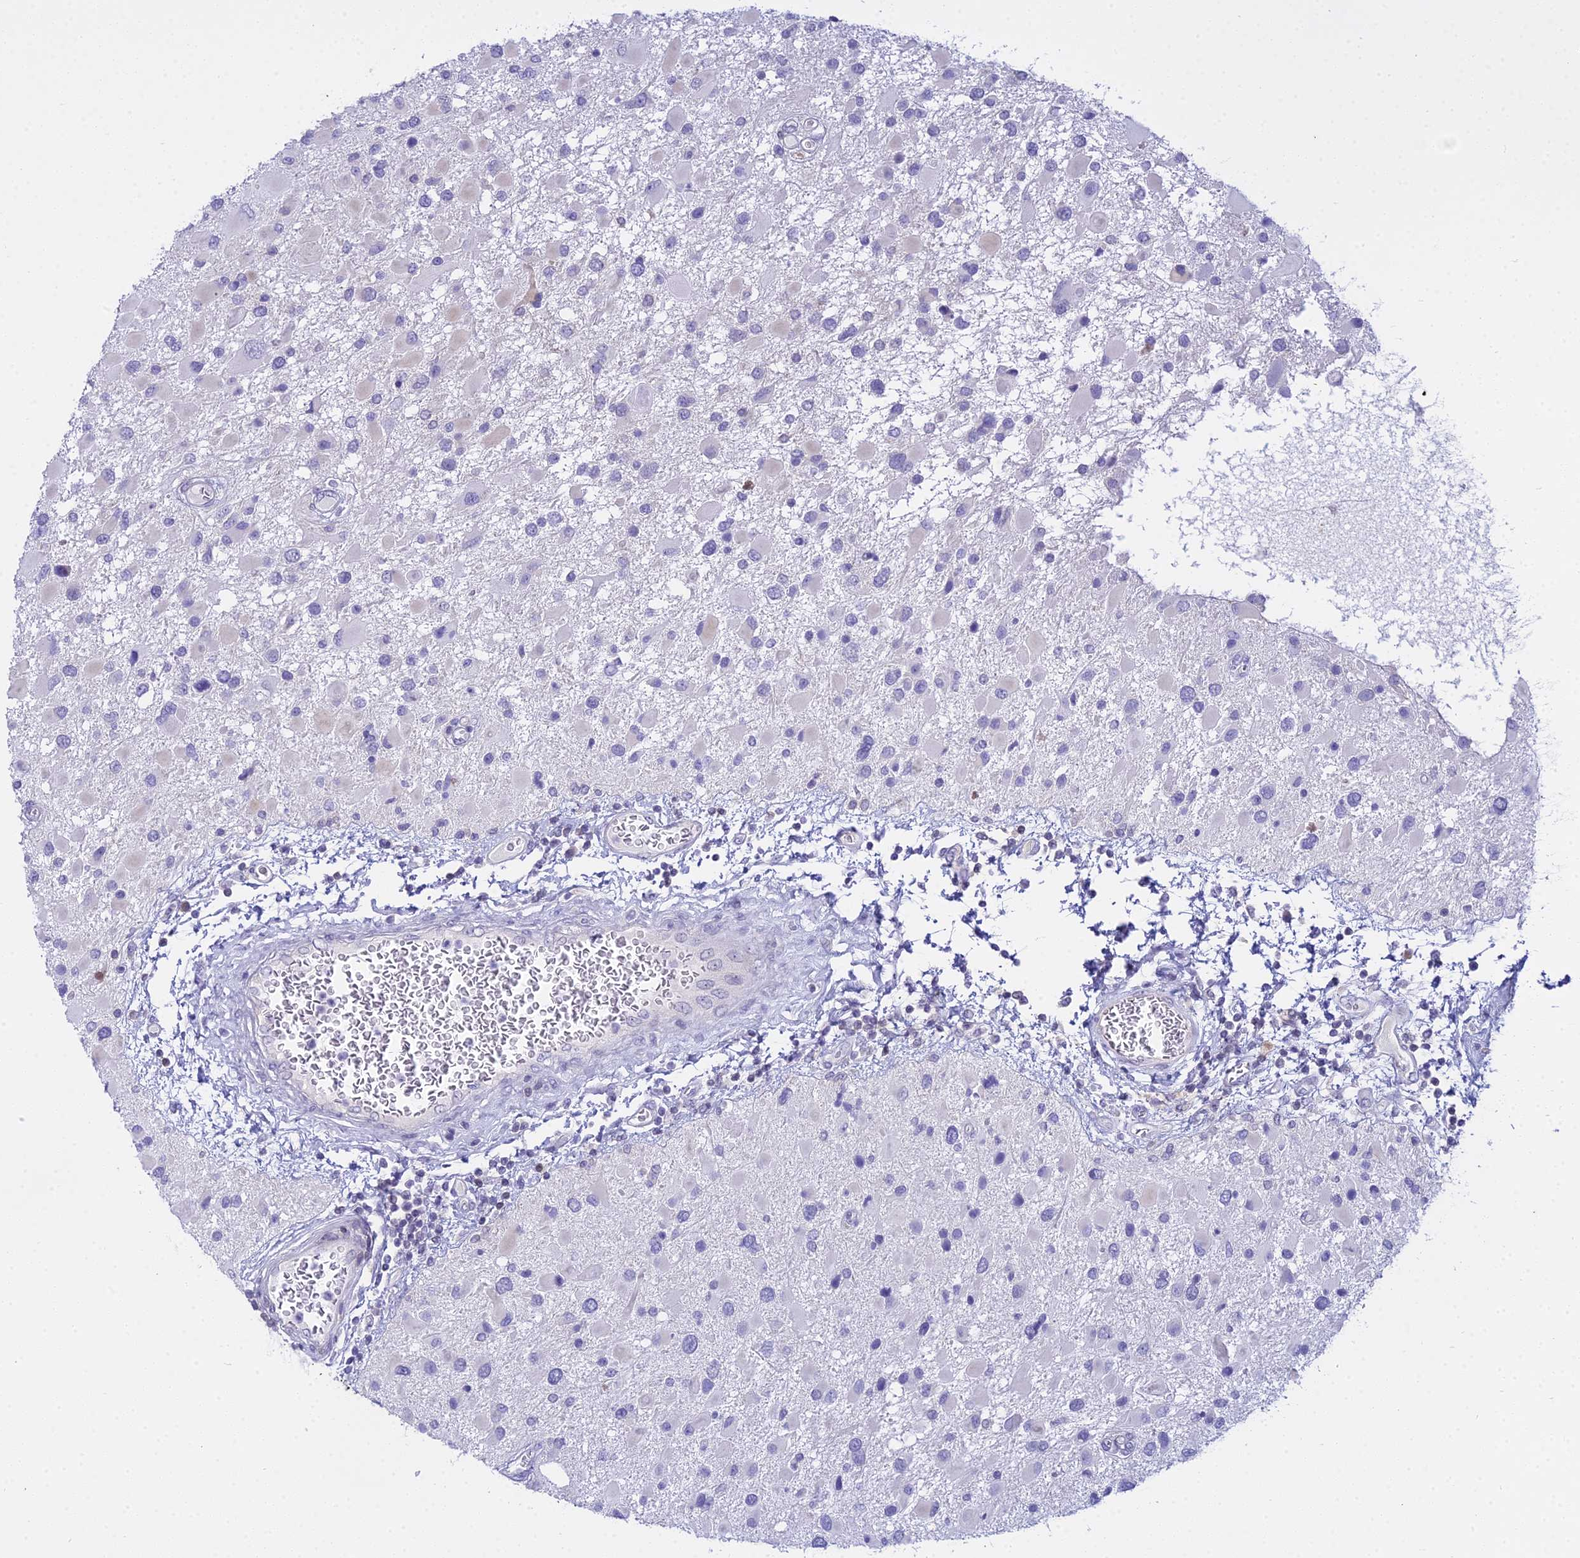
{"staining": {"intensity": "negative", "quantity": "none", "location": "none"}, "tissue": "glioma", "cell_type": "Tumor cells", "image_type": "cancer", "snomed": [{"axis": "morphology", "description": "Glioma, malignant, High grade"}, {"axis": "topography", "description": "Brain"}], "caption": "Glioma was stained to show a protein in brown. There is no significant positivity in tumor cells.", "gene": "ZMIZ1", "patient": {"sex": "male", "age": 53}}